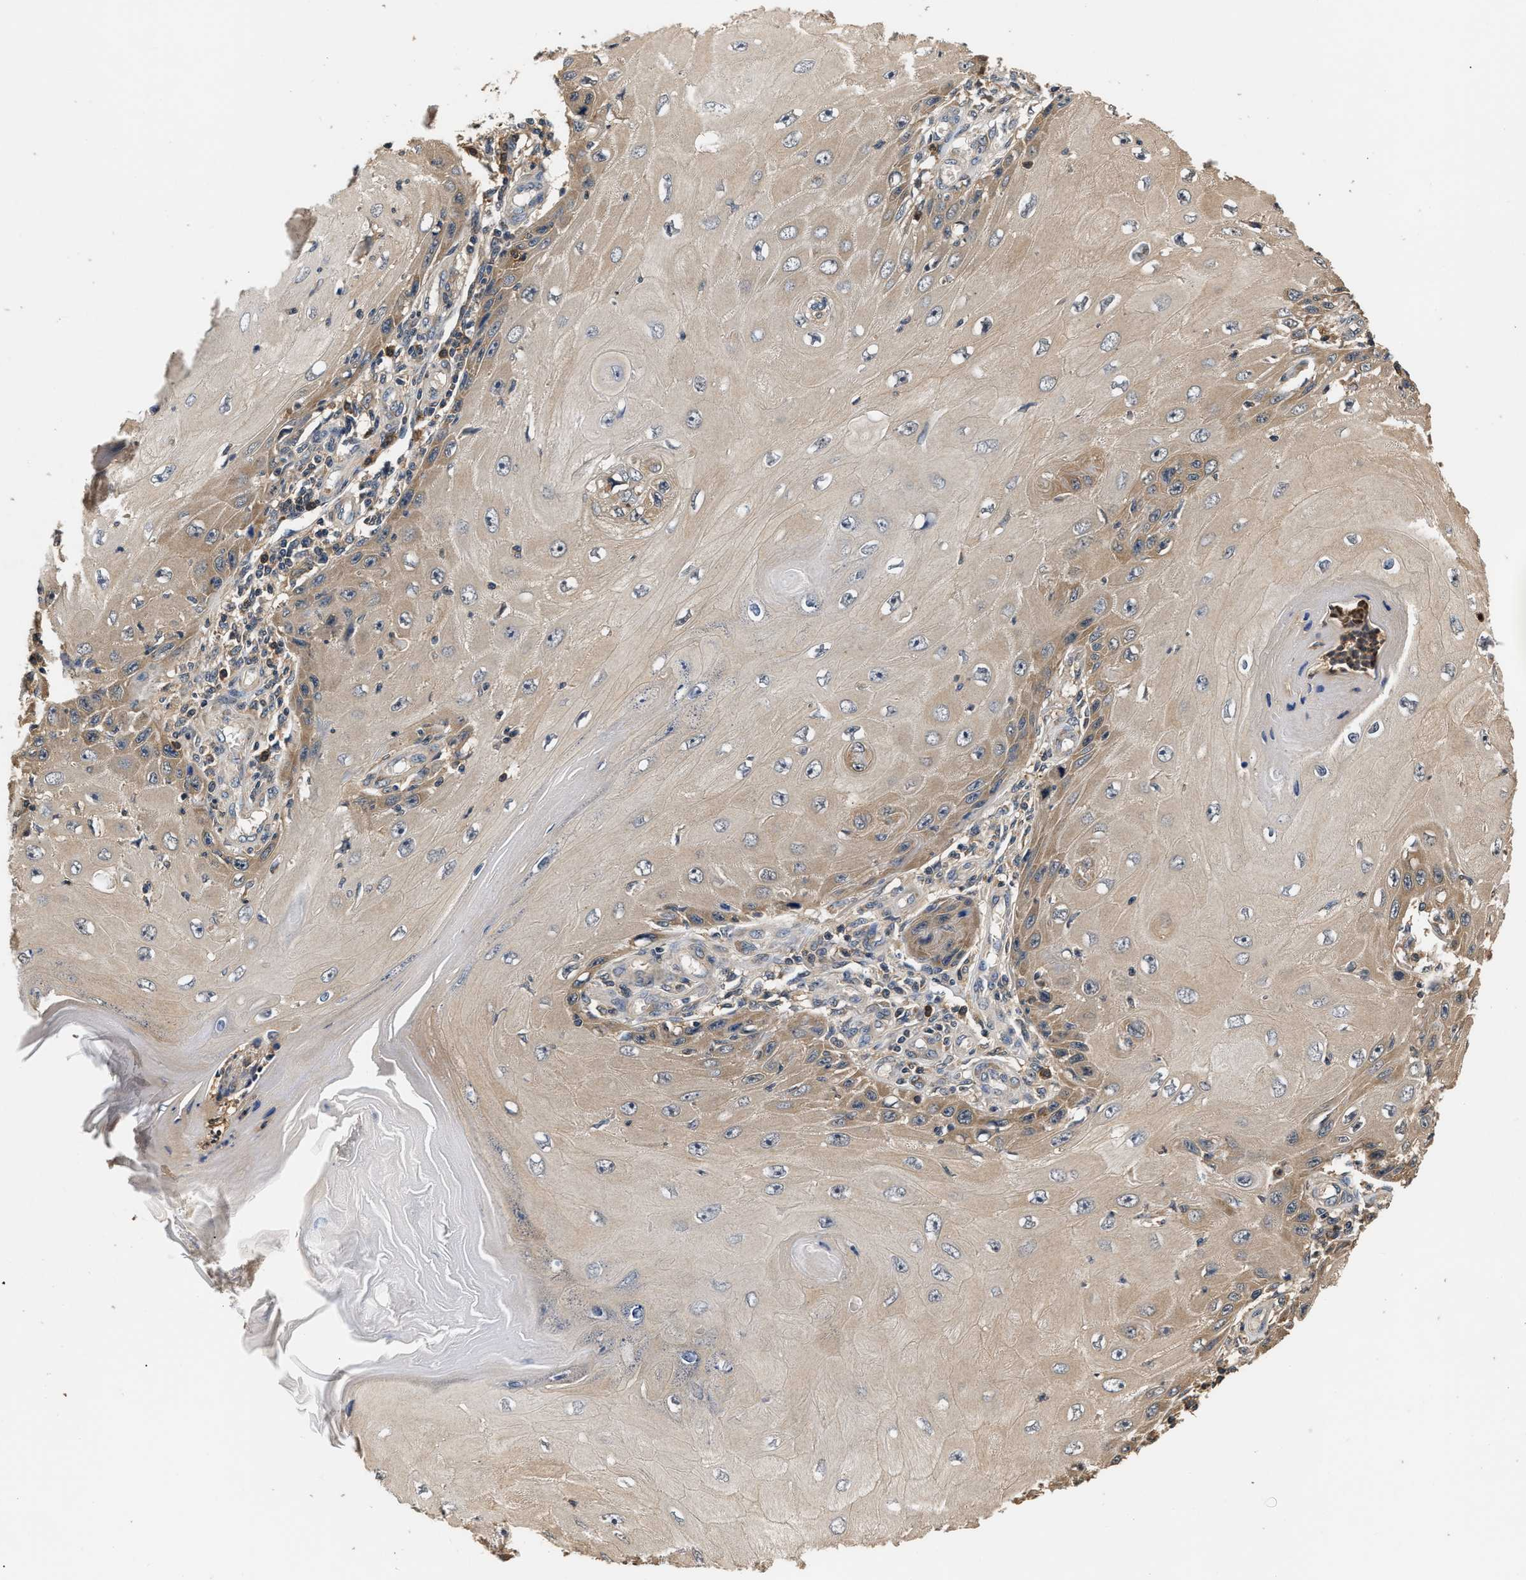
{"staining": {"intensity": "moderate", "quantity": "<25%", "location": "cytoplasmic/membranous"}, "tissue": "skin cancer", "cell_type": "Tumor cells", "image_type": "cancer", "snomed": [{"axis": "morphology", "description": "Squamous cell carcinoma, NOS"}, {"axis": "topography", "description": "Skin"}], "caption": "Protein expression analysis of human squamous cell carcinoma (skin) reveals moderate cytoplasmic/membranous staining in about <25% of tumor cells. Immunohistochemistry (ihc) stains the protein of interest in brown and the nuclei are stained blue.", "gene": "GPI", "patient": {"sex": "female", "age": 80}}